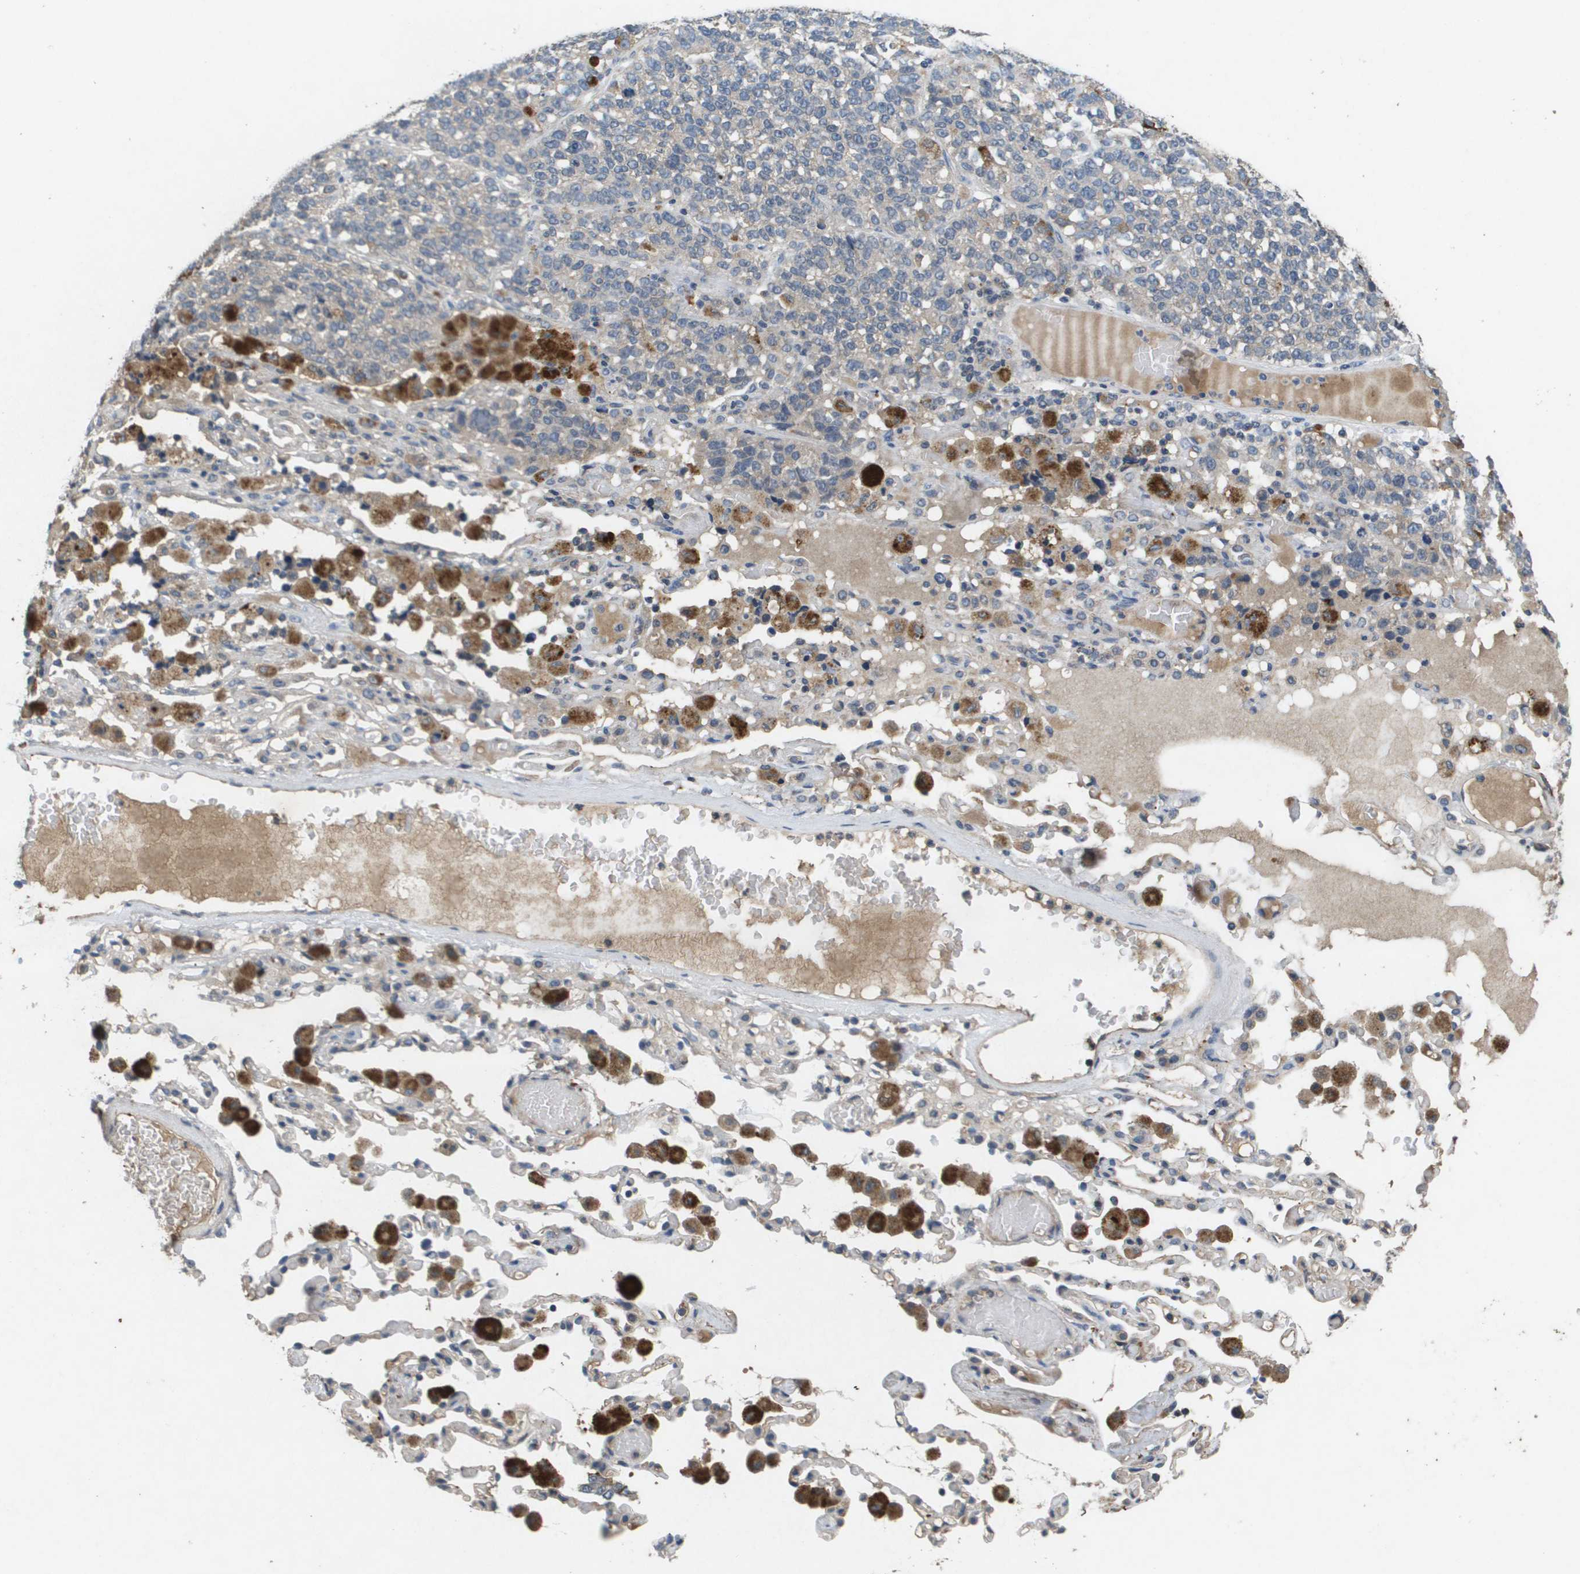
{"staining": {"intensity": "moderate", "quantity": "<25%", "location": "cytoplasmic/membranous"}, "tissue": "lung cancer", "cell_type": "Tumor cells", "image_type": "cancer", "snomed": [{"axis": "morphology", "description": "Adenocarcinoma, NOS"}, {"axis": "topography", "description": "Lung"}], "caption": "The histopathology image shows staining of lung cancer (adenocarcinoma), revealing moderate cytoplasmic/membranous protein positivity (brown color) within tumor cells.", "gene": "PROC", "patient": {"sex": "male", "age": 49}}